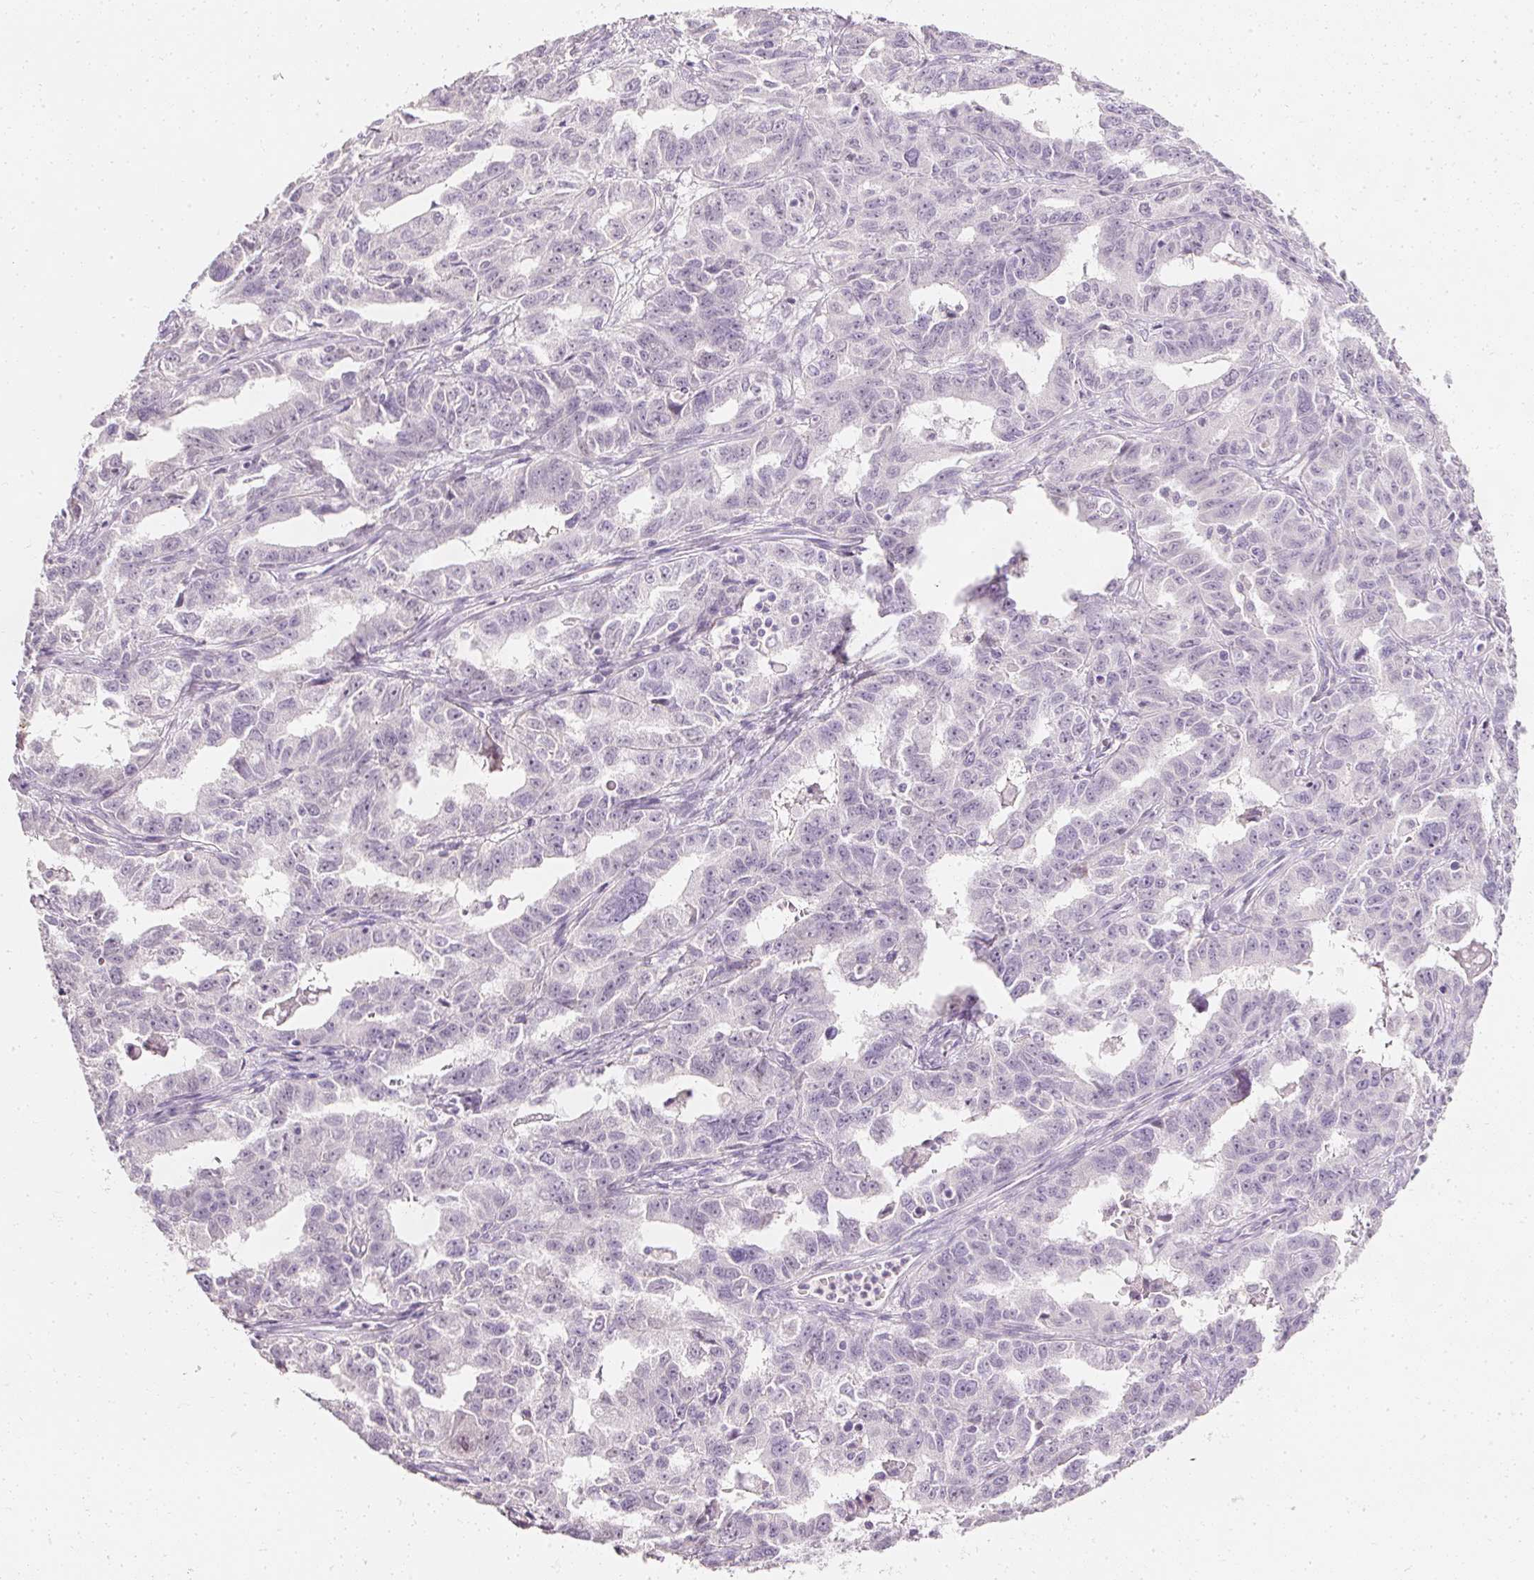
{"staining": {"intensity": "negative", "quantity": "none", "location": "none"}, "tissue": "ovarian cancer", "cell_type": "Tumor cells", "image_type": "cancer", "snomed": [{"axis": "morphology", "description": "Adenocarcinoma, NOS"}, {"axis": "morphology", "description": "Carcinoma, endometroid"}, {"axis": "topography", "description": "Ovary"}], "caption": "This is an IHC image of human ovarian cancer. There is no positivity in tumor cells.", "gene": "ELAVL3", "patient": {"sex": "female", "age": 72}}